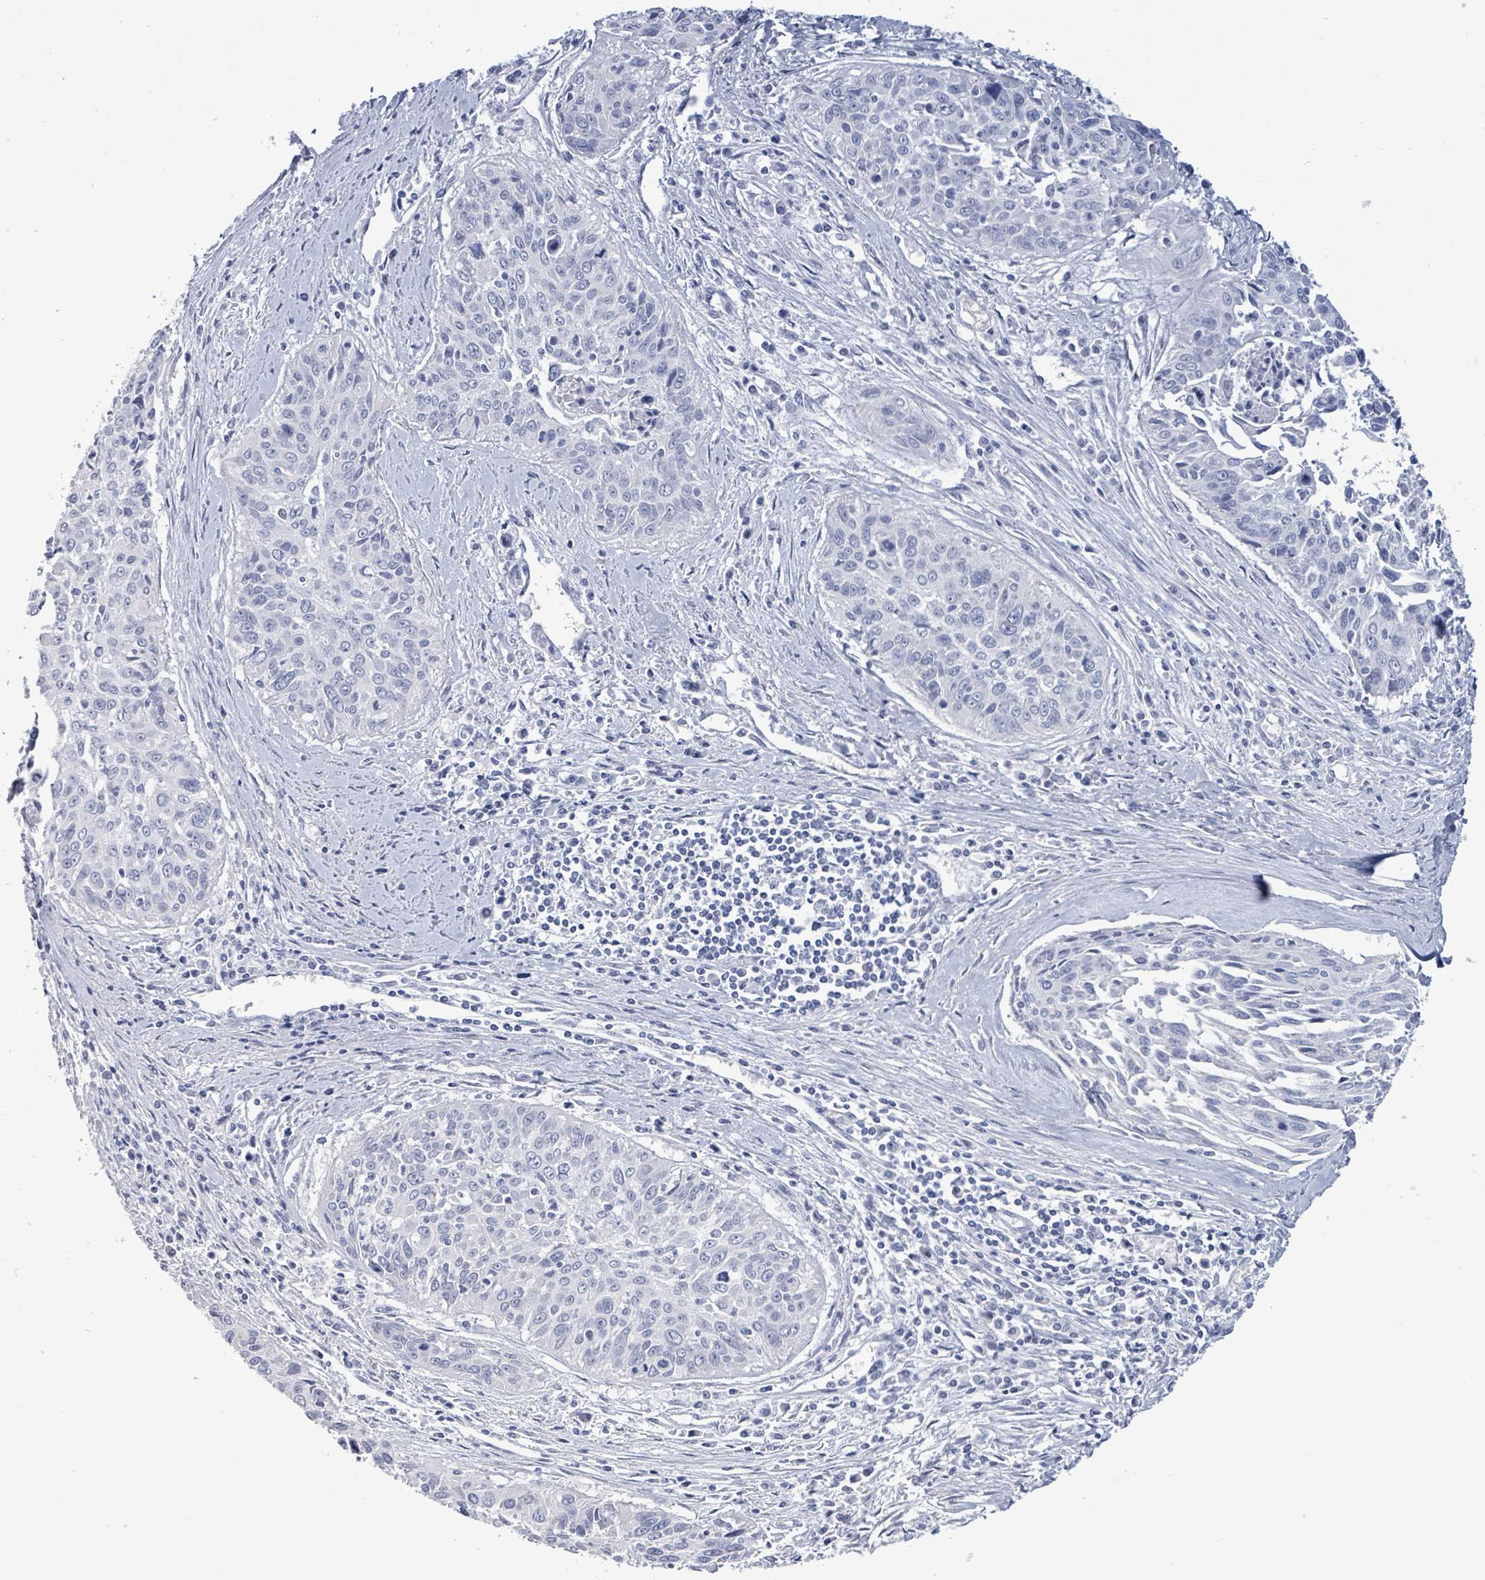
{"staining": {"intensity": "negative", "quantity": "none", "location": "none"}, "tissue": "cervical cancer", "cell_type": "Tumor cells", "image_type": "cancer", "snomed": [{"axis": "morphology", "description": "Squamous cell carcinoma, NOS"}, {"axis": "topography", "description": "Cervix"}], "caption": "An image of cervical cancer stained for a protein displays no brown staining in tumor cells. (DAB IHC, high magnification).", "gene": "NKX2-1", "patient": {"sex": "female", "age": 55}}